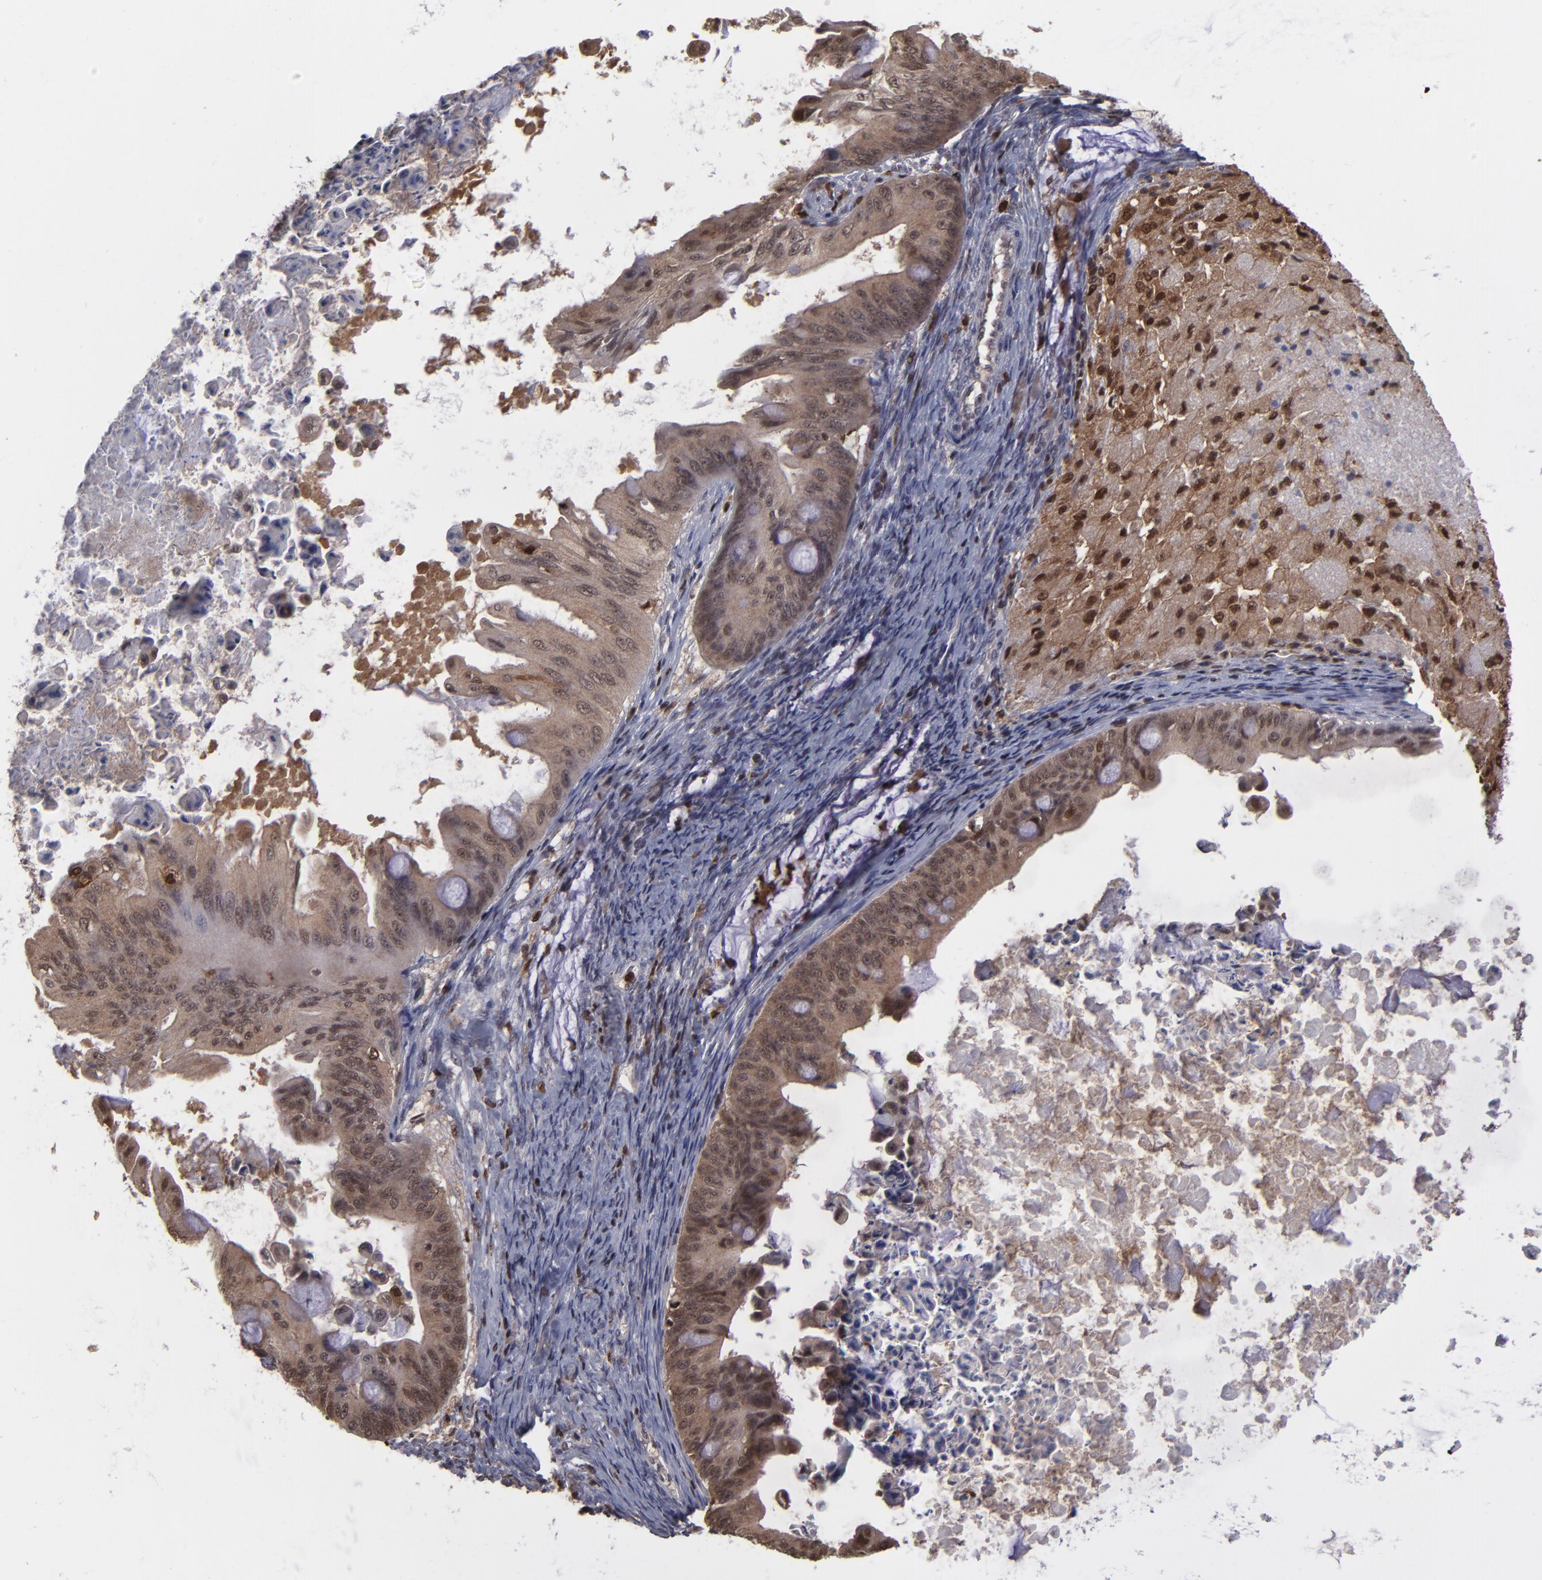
{"staining": {"intensity": "moderate", "quantity": ">75%", "location": "cytoplasmic/membranous,nuclear"}, "tissue": "ovarian cancer", "cell_type": "Tumor cells", "image_type": "cancer", "snomed": [{"axis": "morphology", "description": "Cystadenocarcinoma, mucinous, NOS"}, {"axis": "topography", "description": "Ovary"}], "caption": "Human mucinous cystadenocarcinoma (ovarian) stained with a protein marker demonstrates moderate staining in tumor cells.", "gene": "GRB2", "patient": {"sex": "female", "age": 37}}